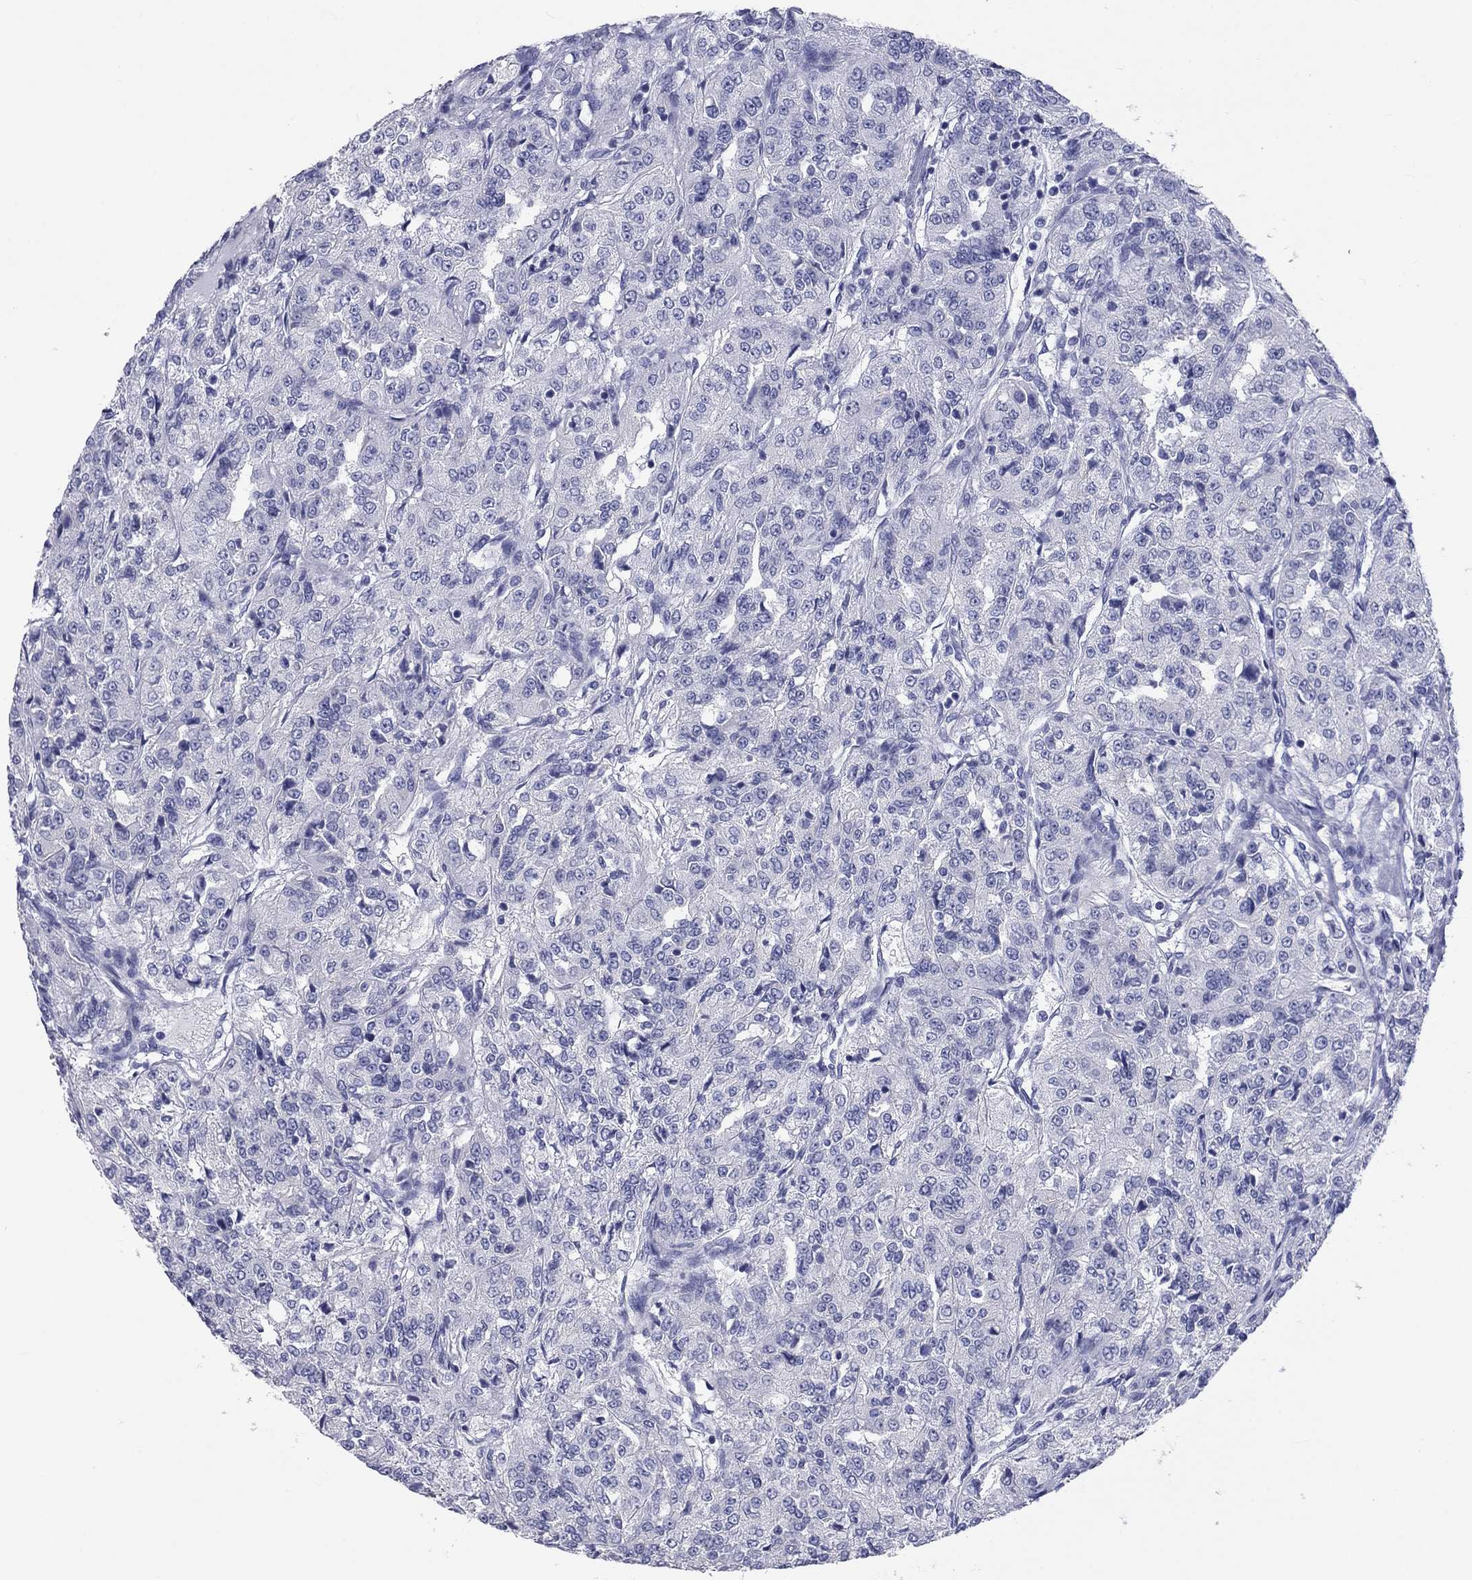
{"staining": {"intensity": "negative", "quantity": "none", "location": "none"}, "tissue": "renal cancer", "cell_type": "Tumor cells", "image_type": "cancer", "snomed": [{"axis": "morphology", "description": "Adenocarcinoma, NOS"}, {"axis": "topography", "description": "Kidney"}], "caption": "Immunohistochemical staining of human adenocarcinoma (renal) demonstrates no significant expression in tumor cells.", "gene": "DNALI1", "patient": {"sex": "female", "age": 63}}